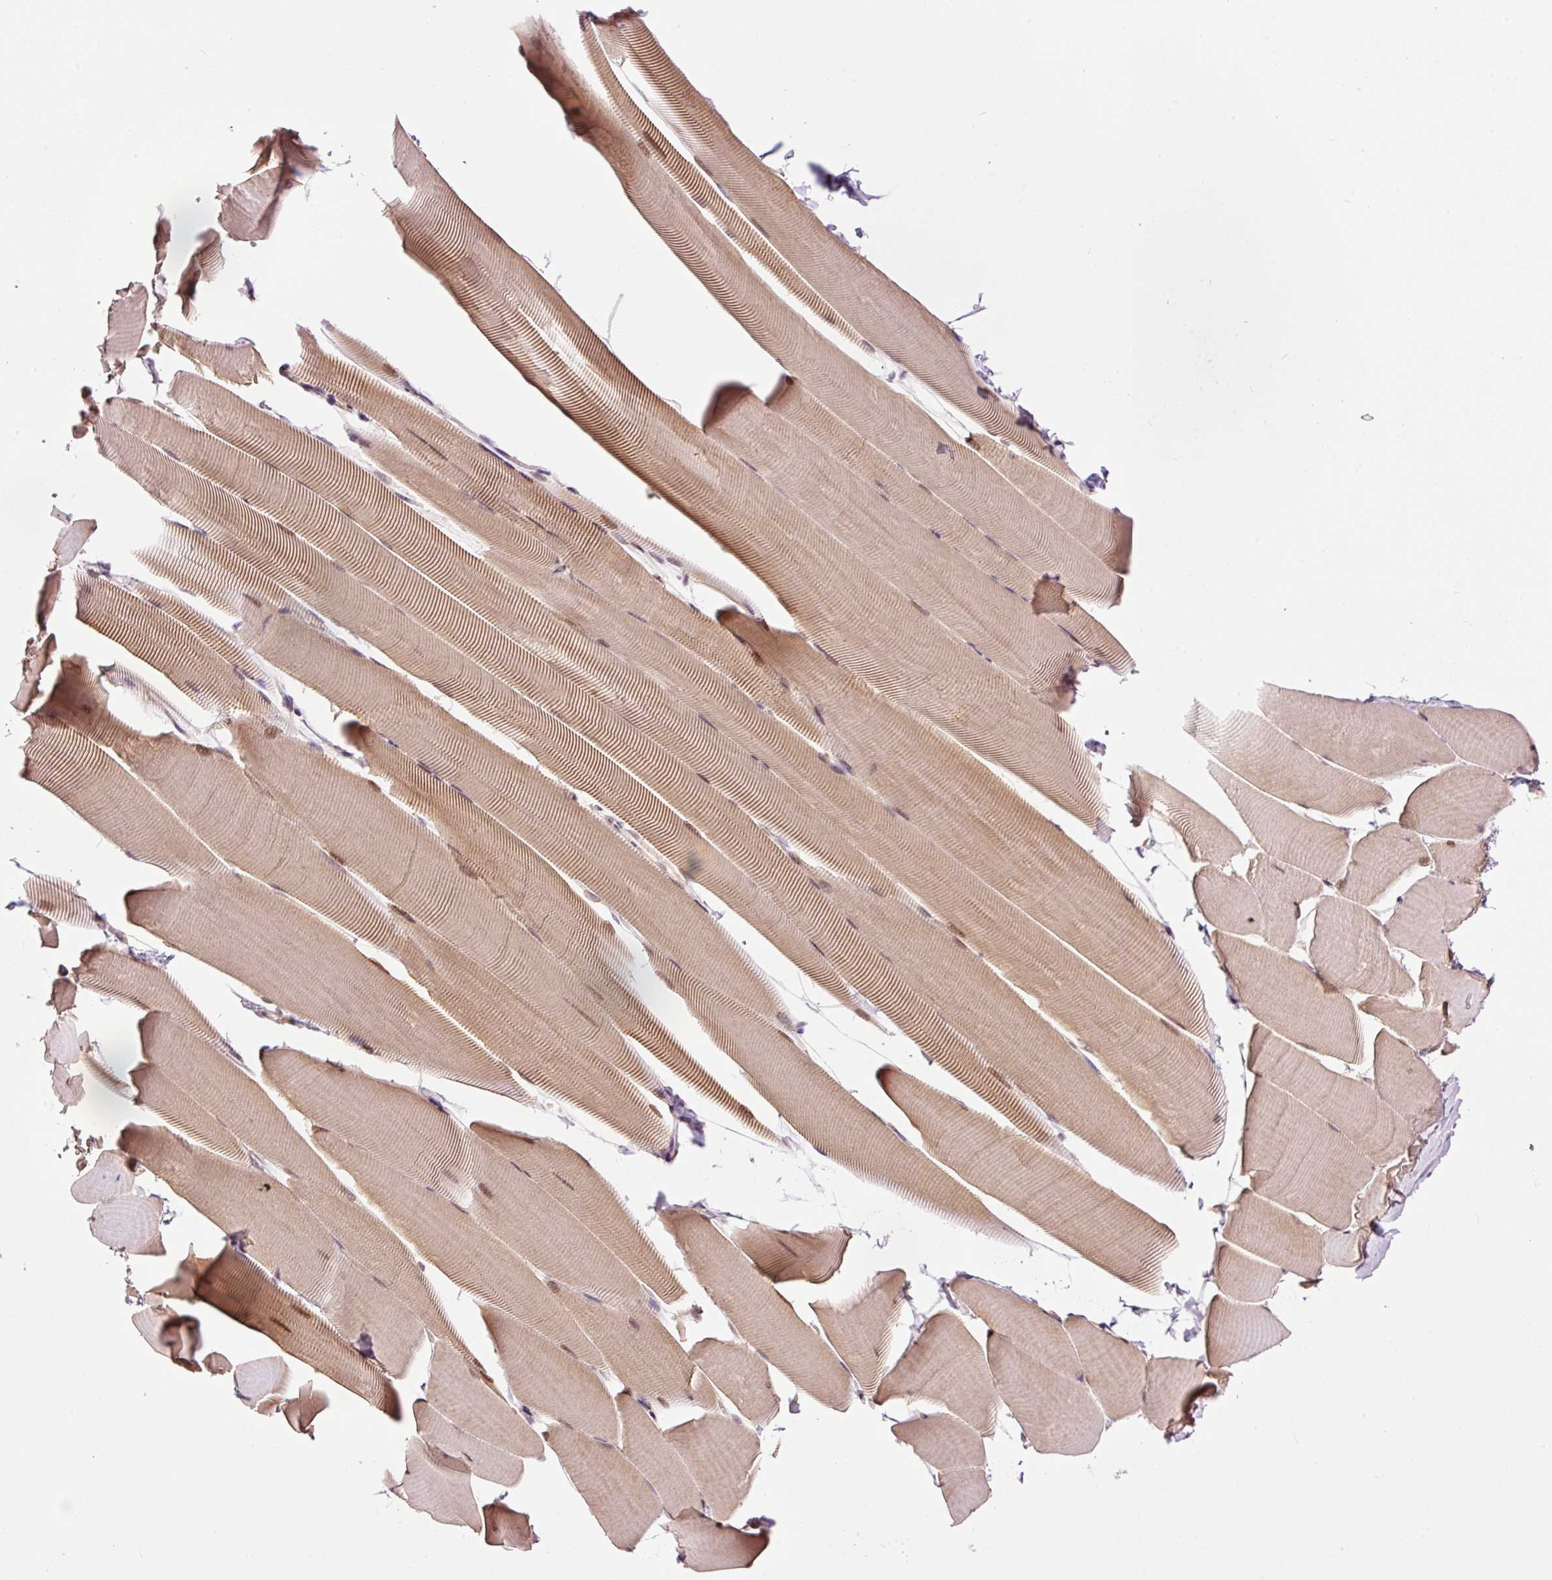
{"staining": {"intensity": "moderate", "quantity": ">75%", "location": "cytoplasmic/membranous,nuclear"}, "tissue": "skeletal muscle", "cell_type": "Myocytes", "image_type": "normal", "snomed": [{"axis": "morphology", "description": "Normal tissue, NOS"}, {"axis": "topography", "description": "Skeletal muscle"}], "caption": "Immunohistochemical staining of benign human skeletal muscle exhibits >75% levels of moderate cytoplasmic/membranous,nuclear protein positivity in about >75% of myocytes. (DAB (3,3'-diaminobenzidine) IHC with brightfield microscopy, high magnification).", "gene": "DPPA4", "patient": {"sex": "male", "age": 25}}